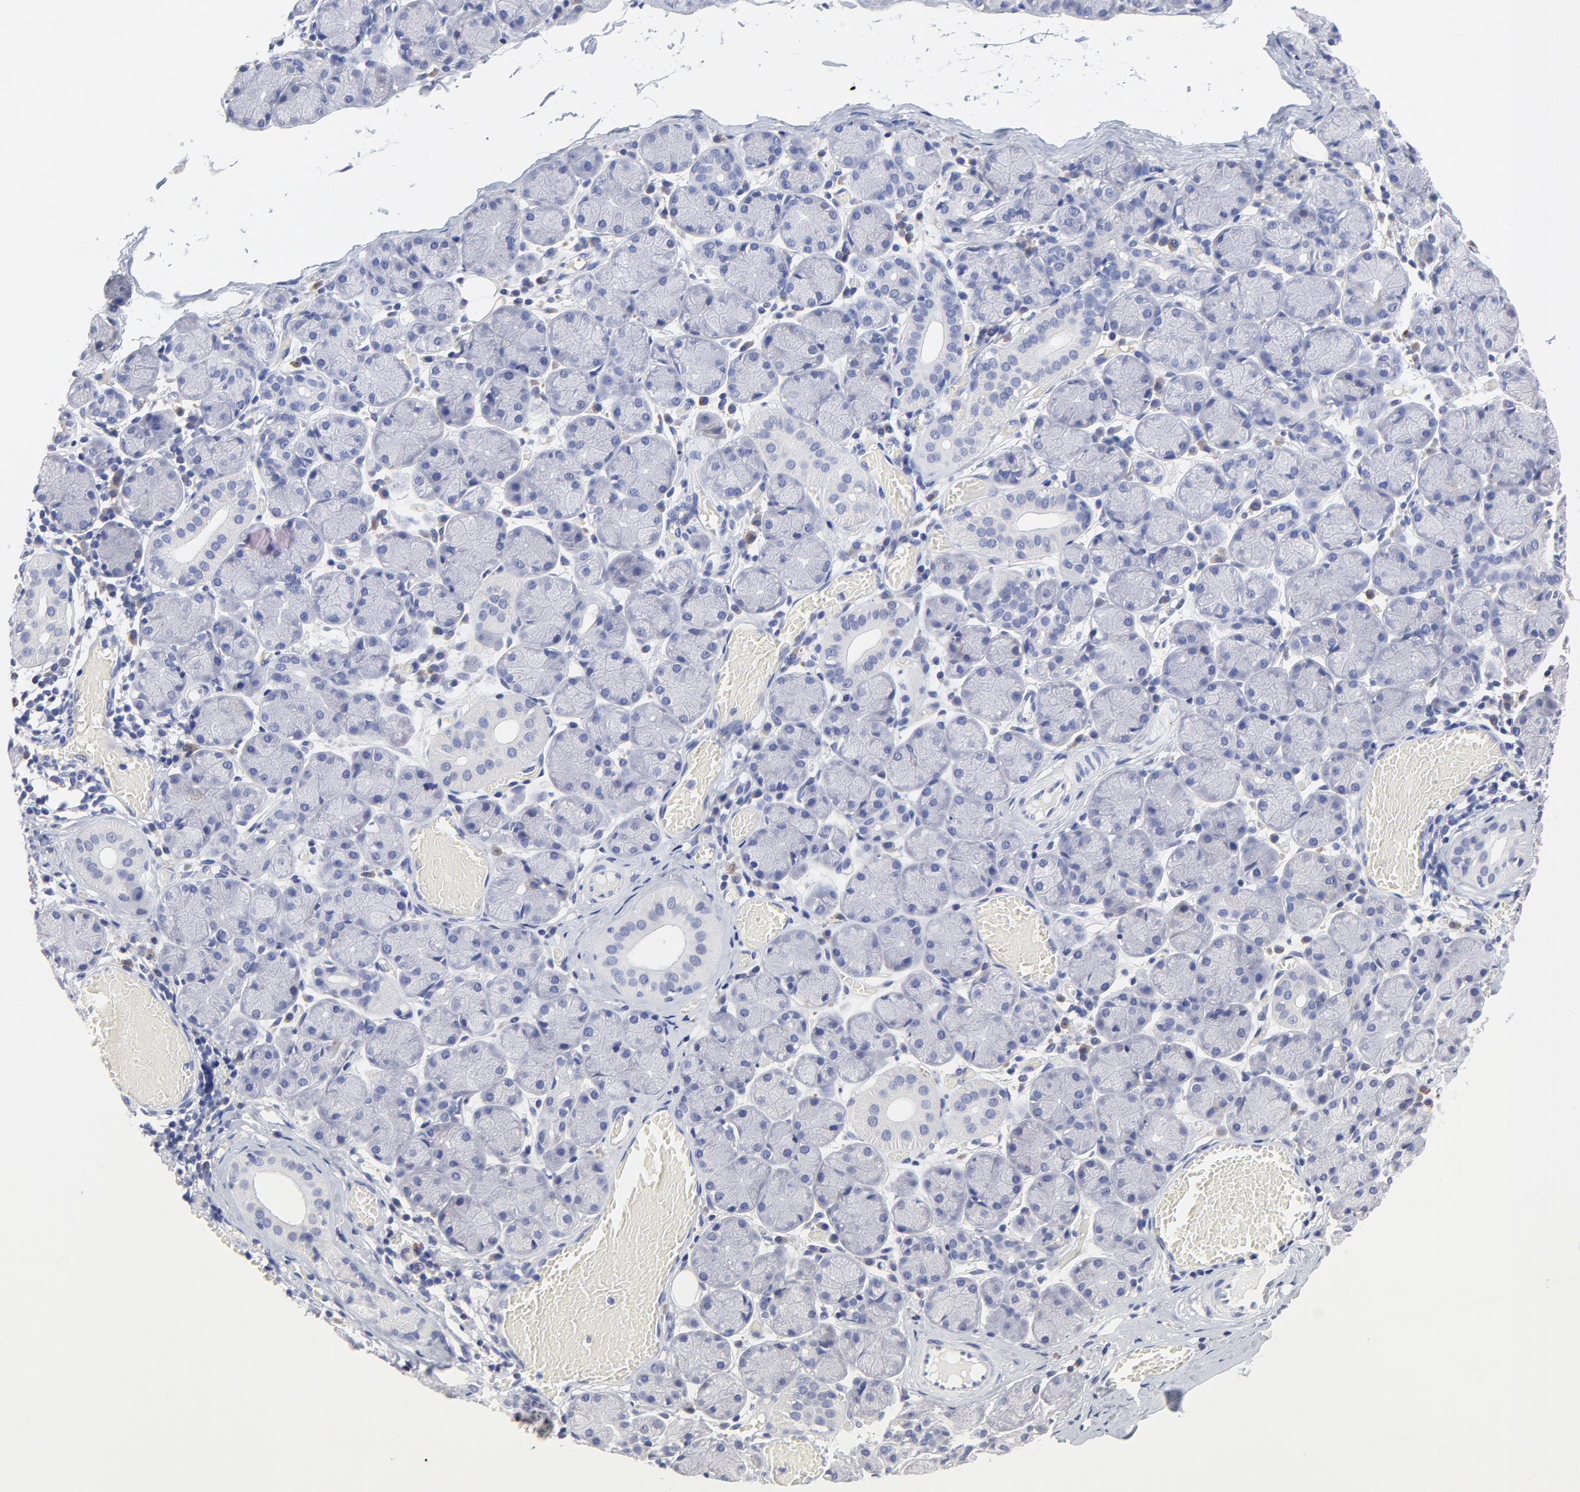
{"staining": {"intensity": "negative", "quantity": "none", "location": "none"}, "tissue": "salivary gland", "cell_type": "Glandular cells", "image_type": "normal", "snomed": [{"axis": "morphology", "description": "Normal tissue, NOS"}, {"axis": "topography", "description": "Salivary gland"}], "caption": "Histopathology image shows no significant protein positivity in glandular cells of unremarkable salivary gland.", "gene": "LAX1", "patient": {"sex": "female", "age": 24}}